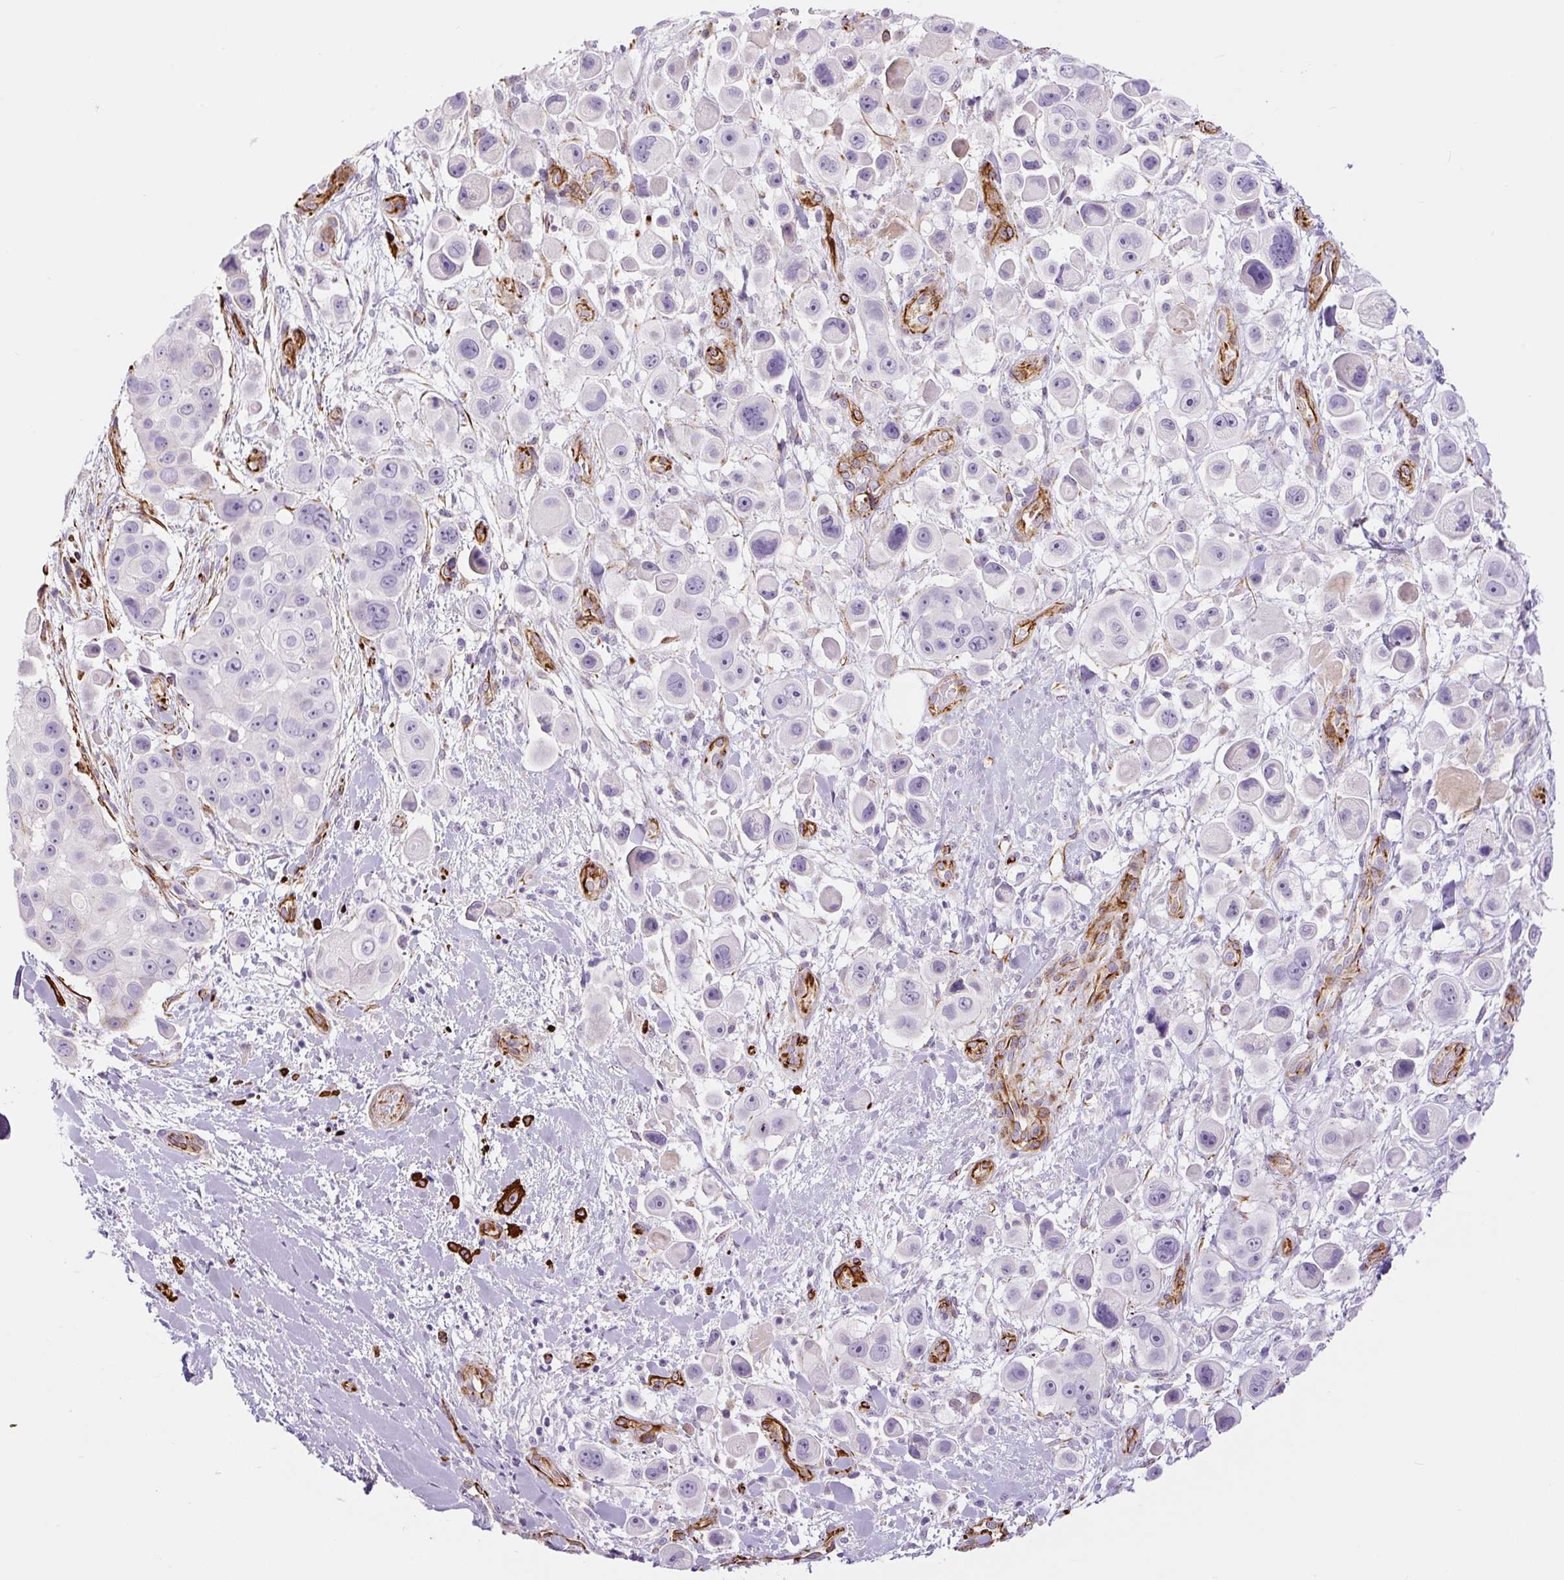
{"staining": {"intensity": "negative", "quantity": "none", "location": "none"}, "tissue": "skin cancer", "cell_type": "Tumor cells", "image_type": "cancer", "snomed": [{"axis": "morphology", "description": "Squamous cell carcinoma, NOS"}, {"axis": "topography", "description": "Skin"}], "caption": "Squamous cell carcinoma (skin) was stained to show a protein in brown. There is no significant staining in tumor cells. The staining is performed using DAB brown chromogen with nuclei counter-stained in using hematoxylin.", "gene": "NES", "patient": {"sex": "male", "age": 67}}